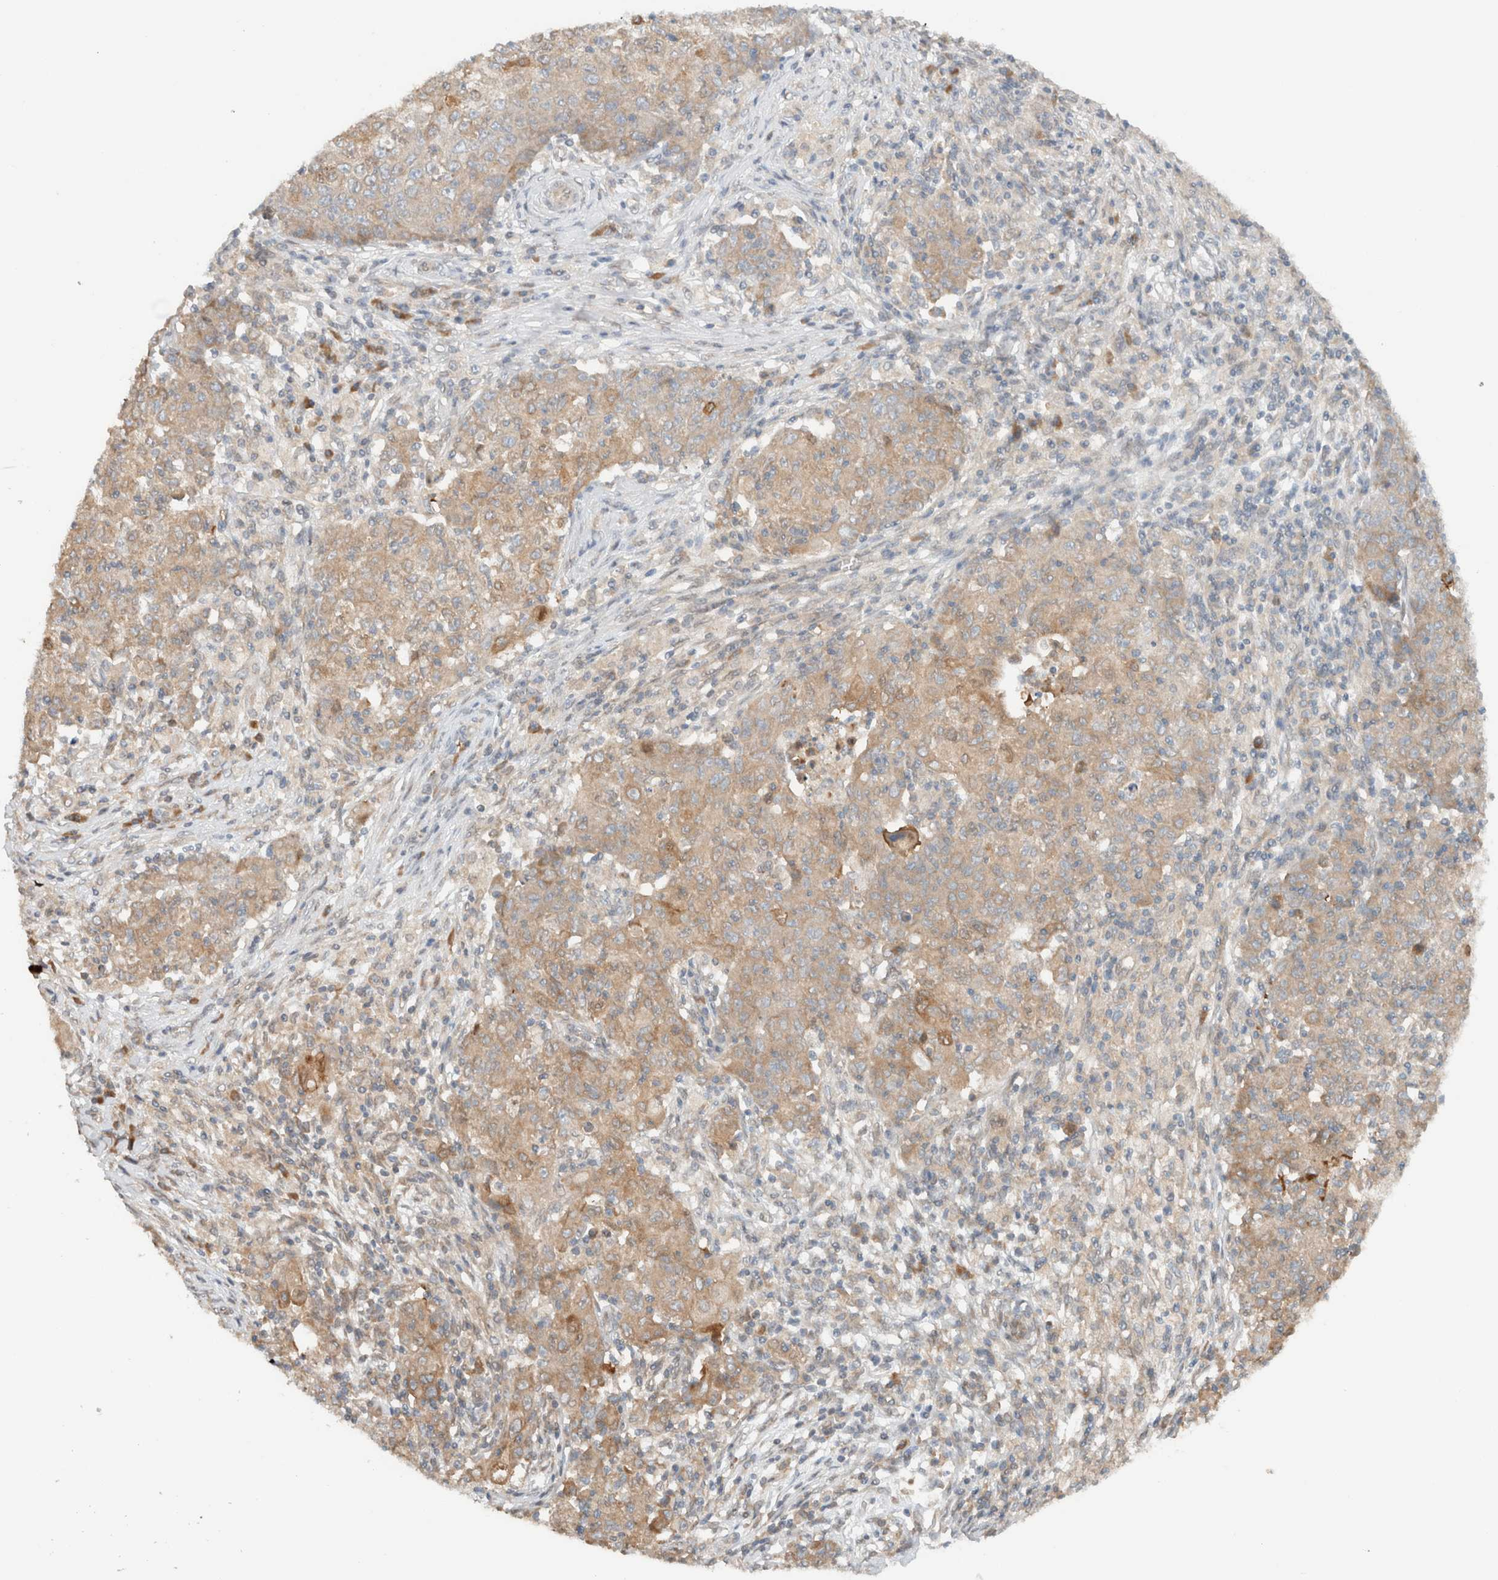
{"staining": {"intensity": "weak", "quantity": ">75%", "location": "cytoplasmic/membranous"}, "tissue": "ovarian cancer", "cell_type": "Tumor cells", "image_type": "cancer", "snomed": [{"axis": "morphology", "description": "Carcinoma, endometroid"}, {"axis": "topography", "description": "Ovary"}], "caption": "This photomicrograph reveals IHC staining of human ovarian cancer (endometroid carcinoma), with low weak cytoplasmic/membranous staining in about >75% of tumor cells.", "gene": "ARFGEF2", "patient": {"sex": "female", "age": 42}}